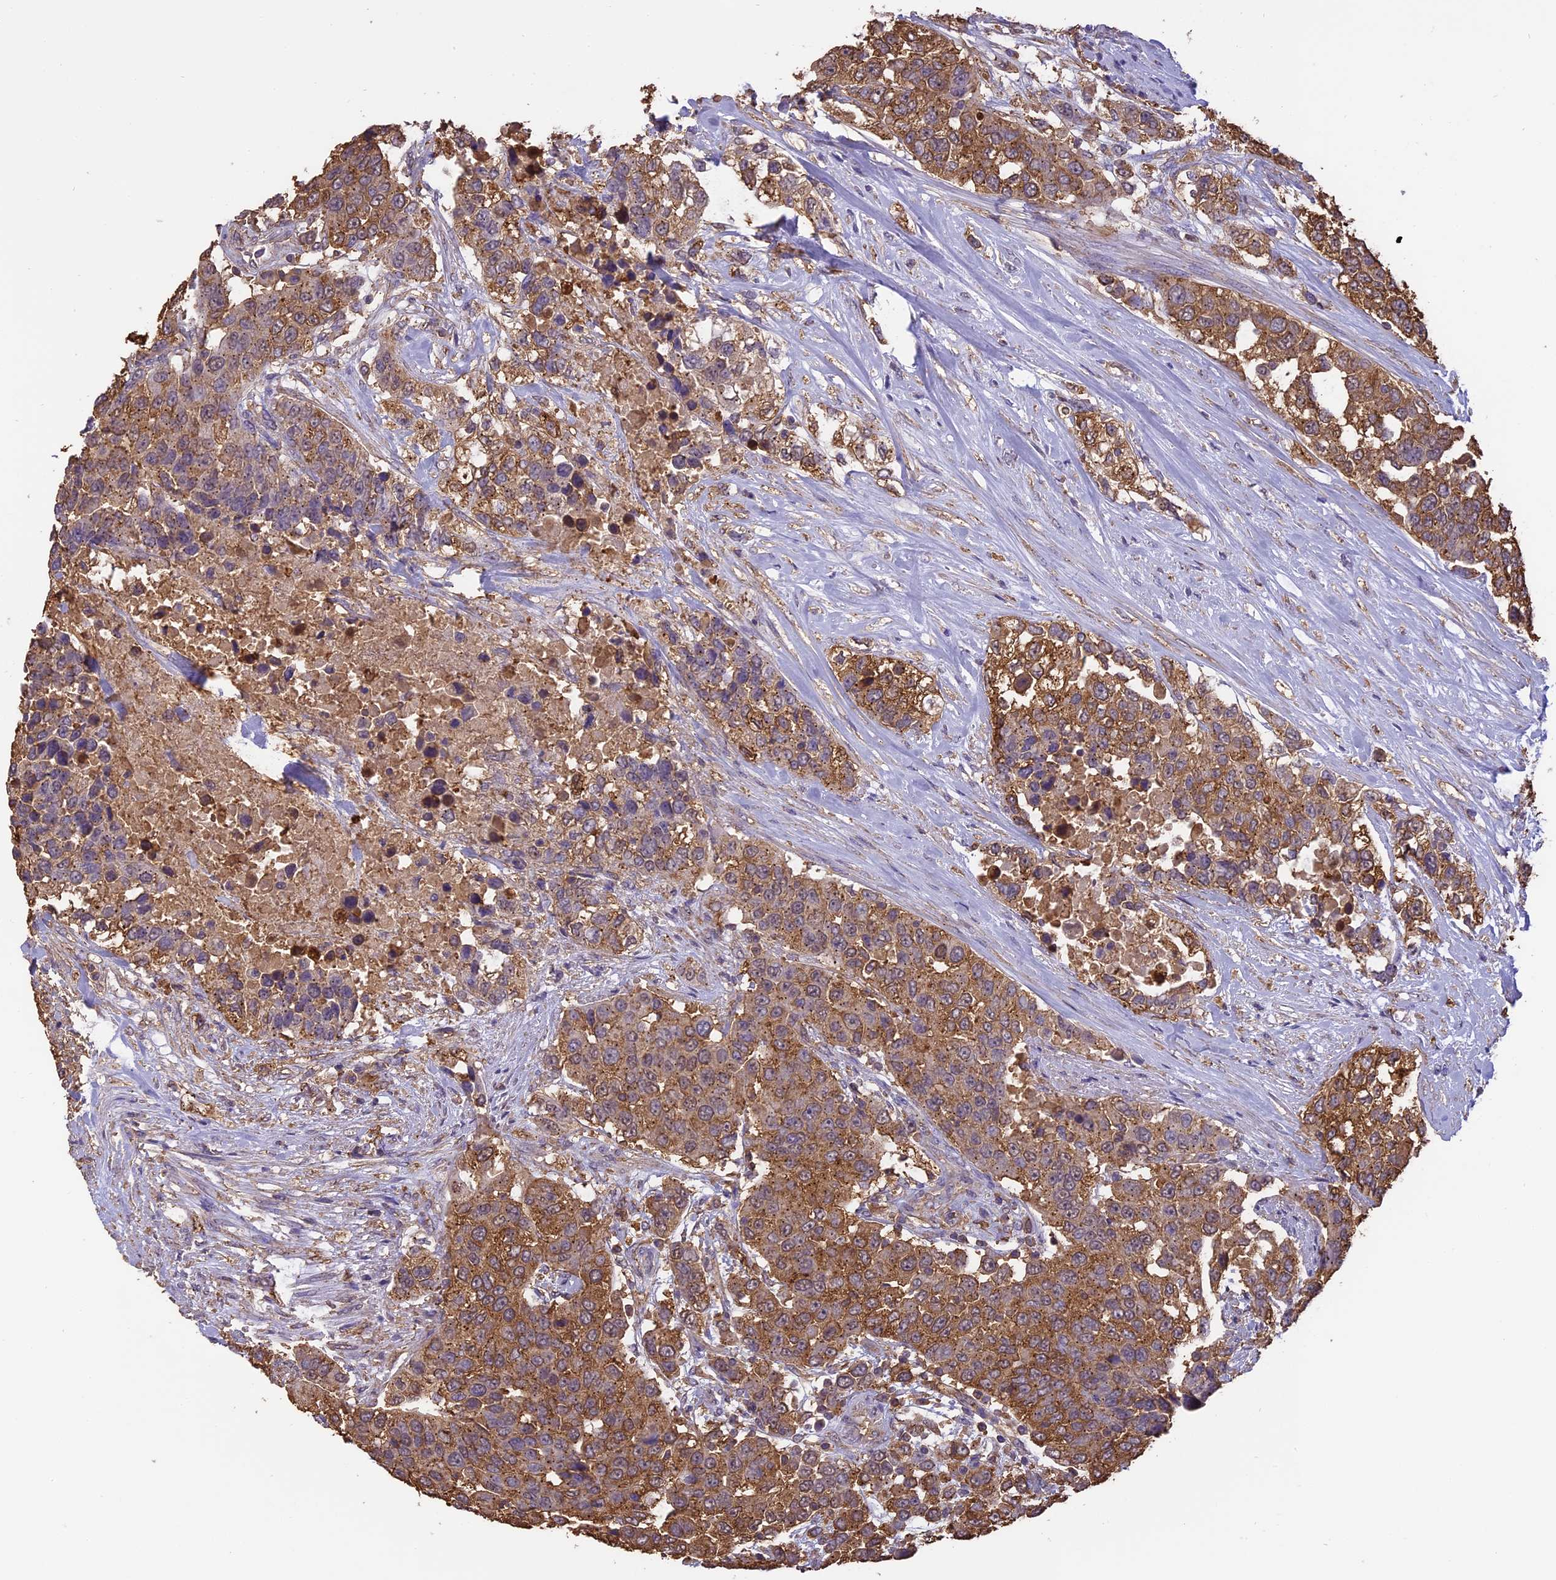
{"staining": {"intensity": "moderate", "quantity": ">75%", "location": "cytoplasmic/membranous,nuclear"}, "tissue": "urothelial cancer", "cell_type": "Tumor cells", "image_type": "cancer", "snomed": [{"axis": "morphology", "description": "Urothelial carcinoma, High grade"}, {"axis": "topography", "description": "Urinary bladder"}], "caption": "A histopathology image of human urothelial cancer stained for a protein displays moderate cytoplasmic/membranous and nuclear brown staining in tumor cells.", "gene": "ARHGAP19", "patient": {"sex": "female", "age": 80}}